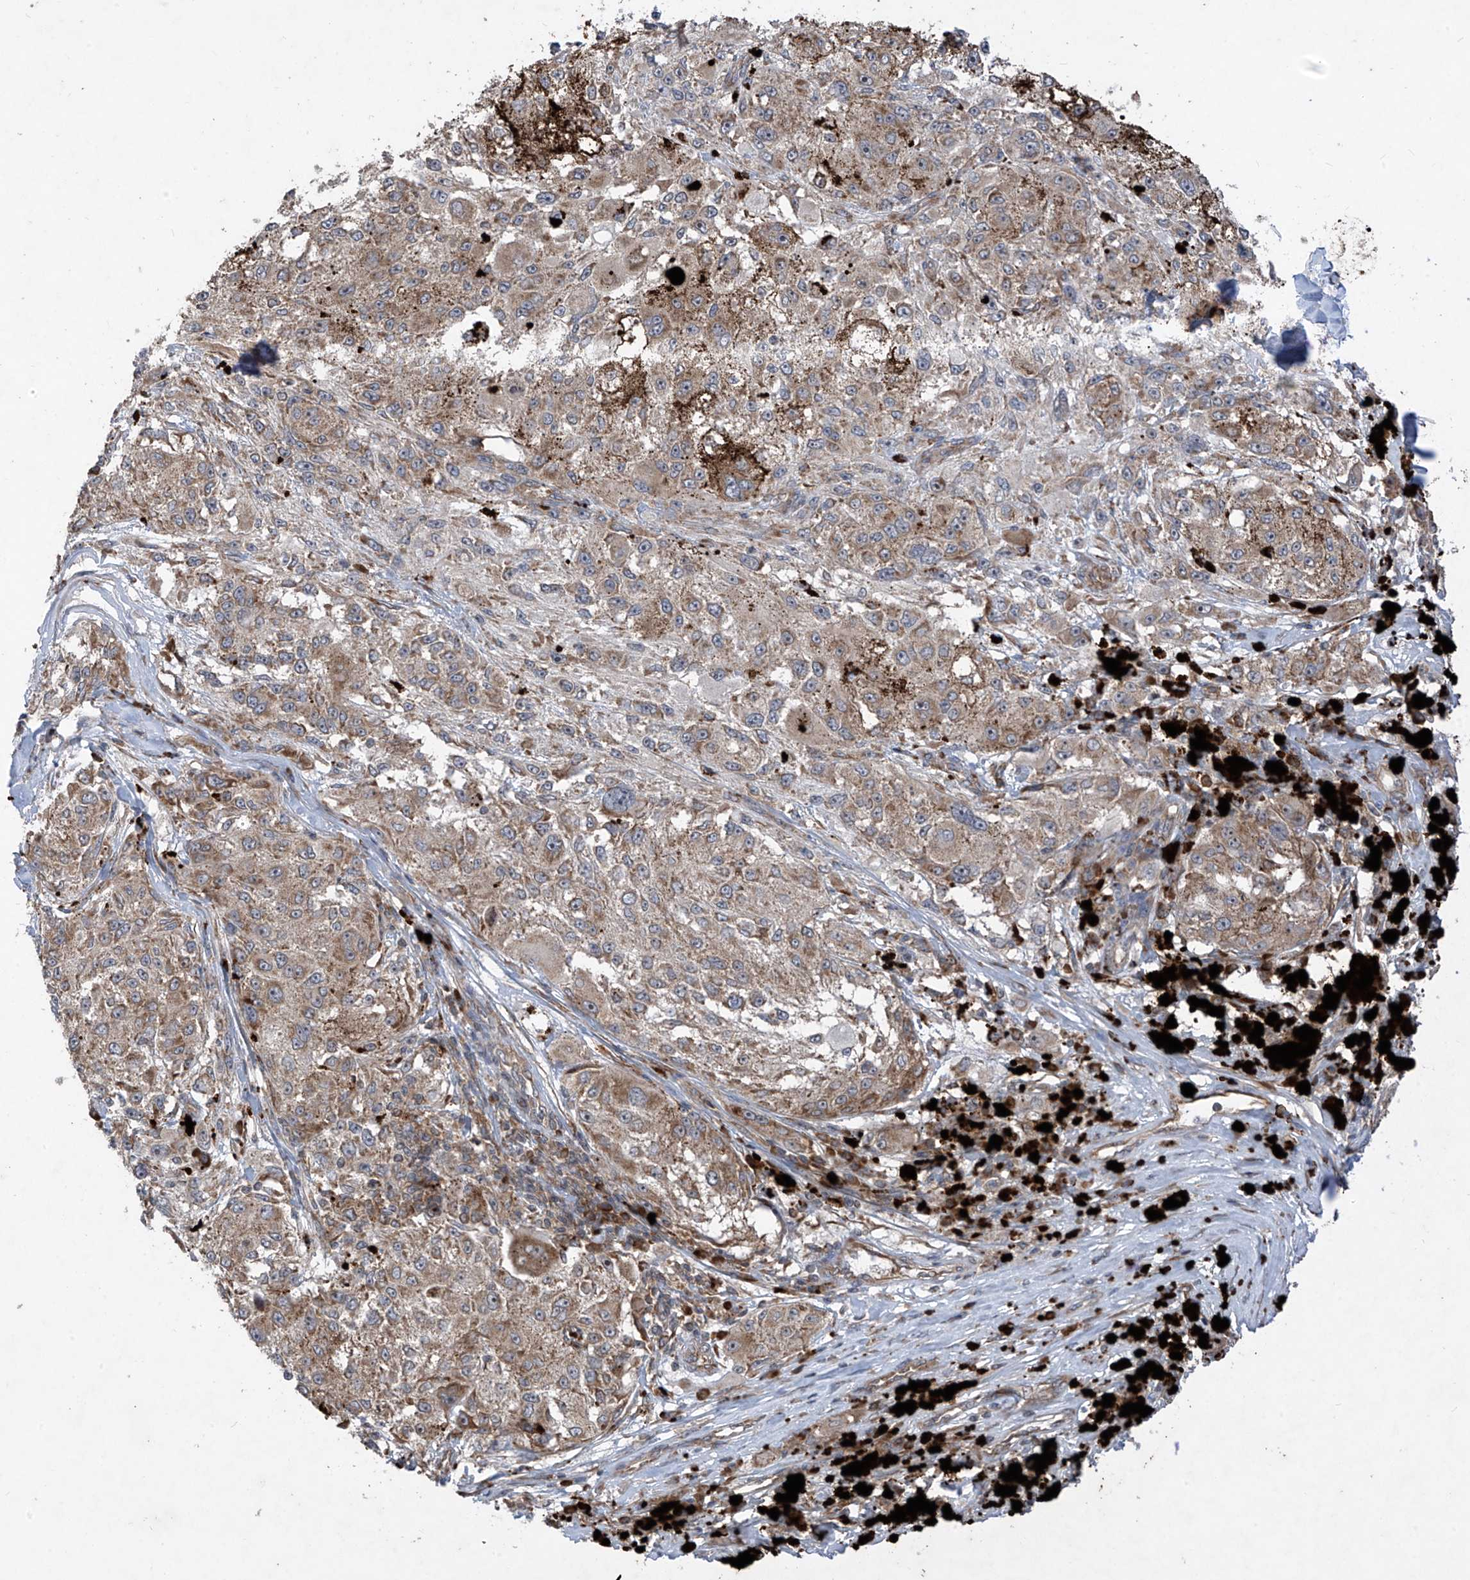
{"staining": {"intensity": "weak", "quantity": ">75%", "location": "cytoplasmic/membranous"}, "tissue": "melanoma", "cell_type": "Tumor cells", "image_type": "cancer", "snomed": [{"axis": "morphology", "description": "Necrosis, NOS"}, {"axis": "morphology", "description": "Malignant melanoma, NOS"}, {"axis": "topography", "description": "Skin"}], "caption": "Immunohistochemical staining of human malignant melanoma exhibits weak cytoplasmic/membranous protein expression in approximately >75% of tumor cells. The protein of interest is shown in brown color, while the nuclei are stained blue.", "gene": "RPL34", "patient": {"sex": "female", "age": 87}}